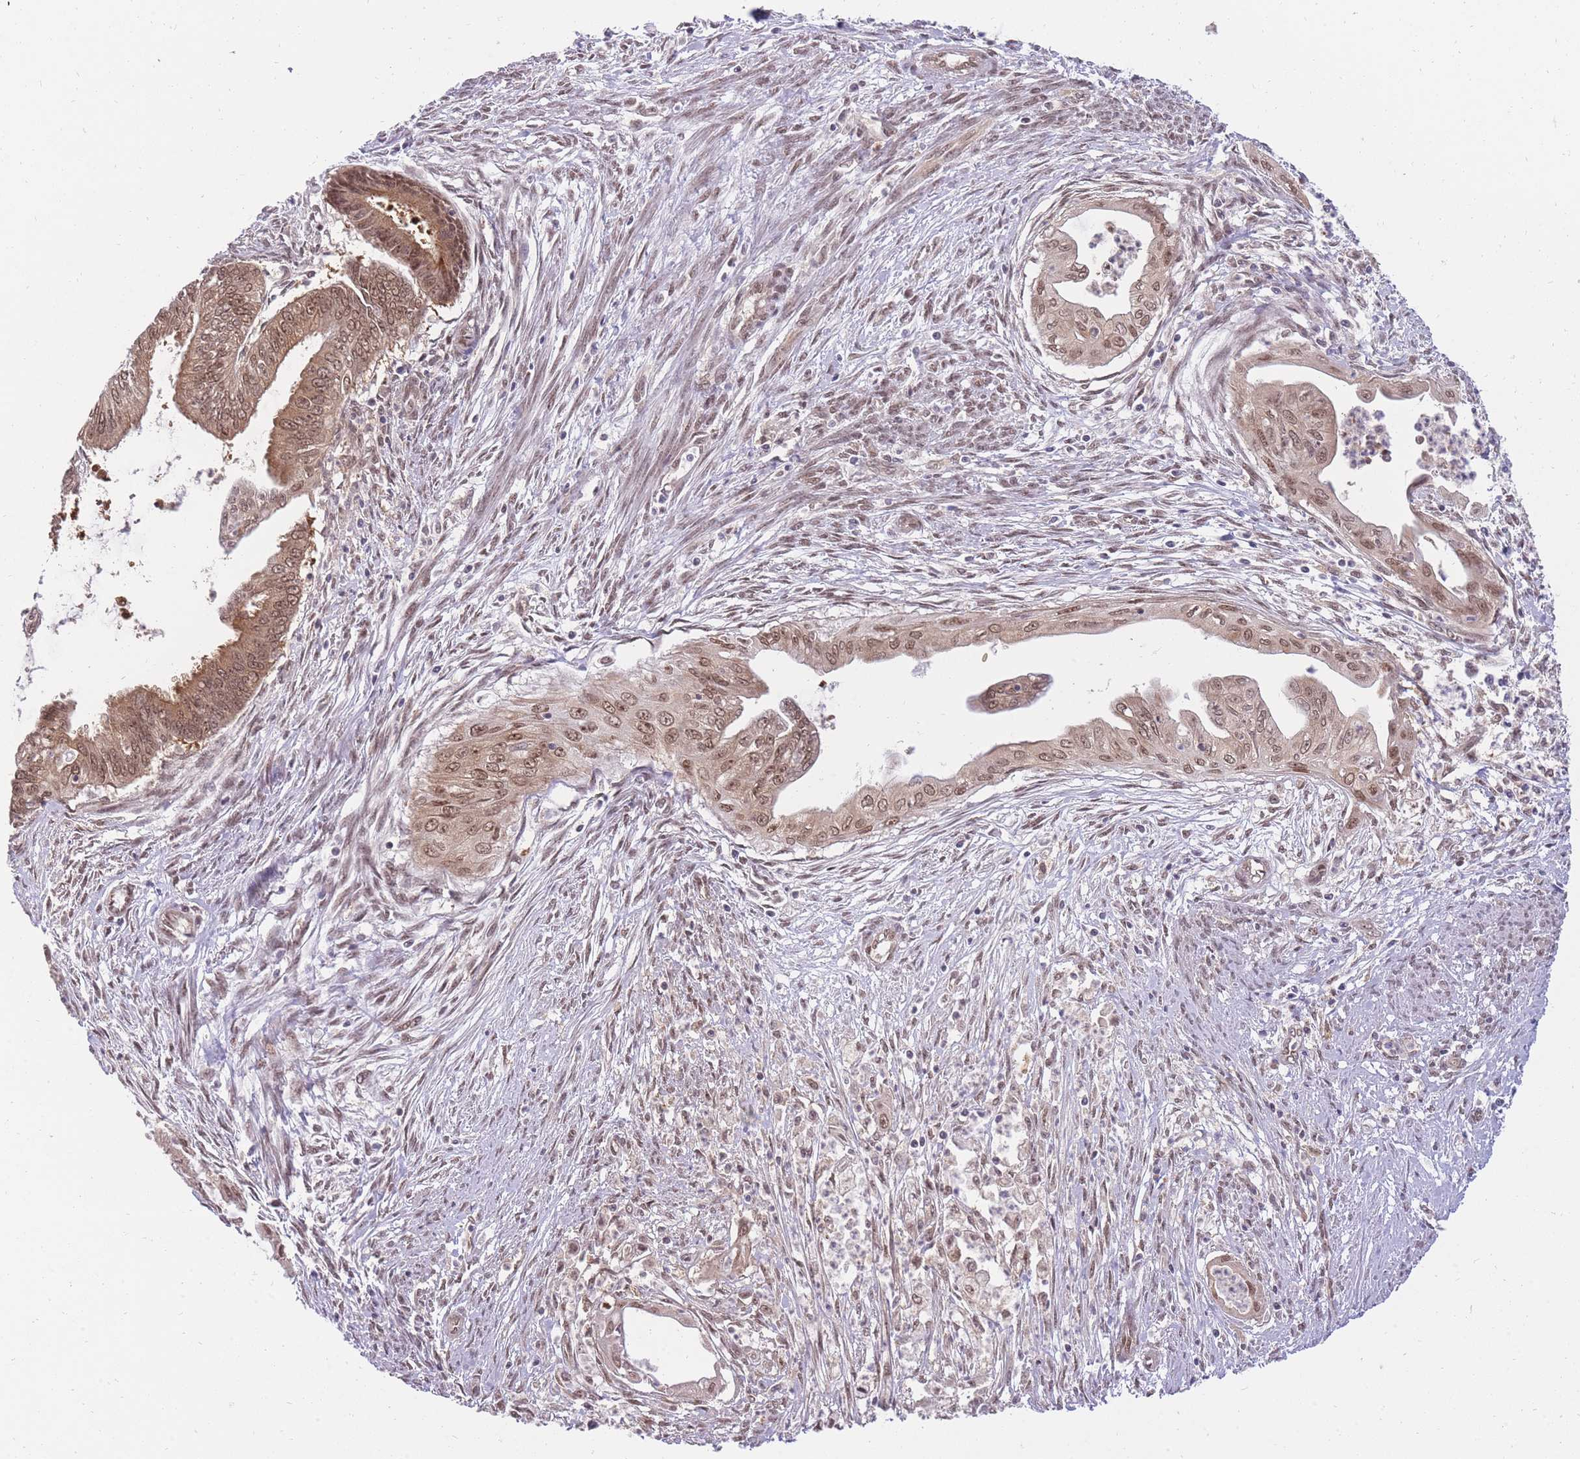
{"staining": {"intensity": "moderate", "quantity": ">75%", "location": "nuclear"}, "tissue": "endometrial cancer", "cell_type": "Tumor cells", "image_type": "cancer", "snomed": [{"axis": "morphology", "description": "Adenocarcinoma, NOS"}, {"axis": "topography", "description": "Endometrium"}], "caption": "A brown stain labels moderate nuclear expression of a protein in endometrial adenocarcinoma tumor cells. Ihc stains the protein in brown and the nuclei are stained blue.", "gene": "CDIP1", "patient": {"sex": "female", "age": 73}}